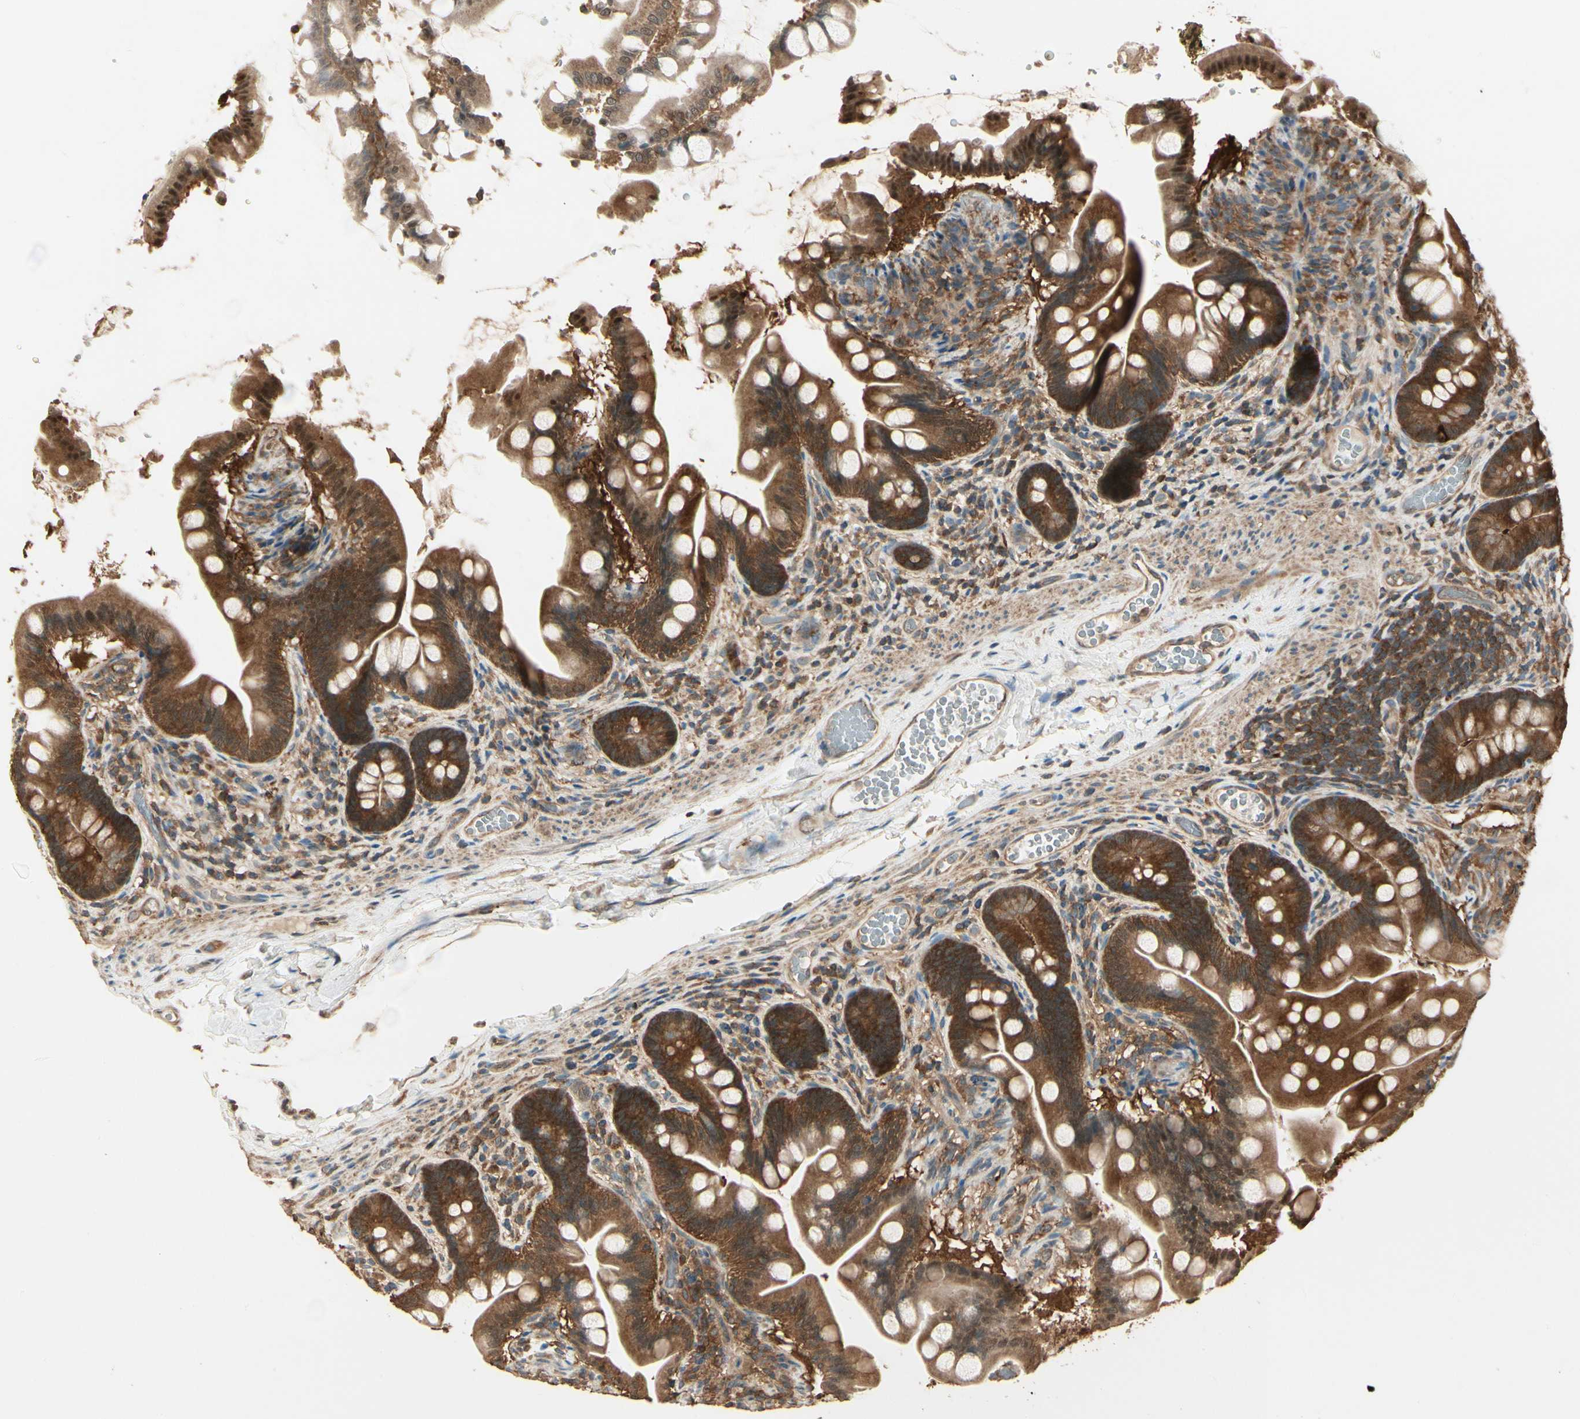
{"staining": {"intensity": "strong", "quantity": ">75%", "location": "cytoplasmic/membranous"}, "tissue": "small intestine", "cell_type": "Glandular cells", "image_type": "normal", "snomed": [{"axis": "morphology", "description": "Normal tissue, NOS"}, {"axis": "topography", "description": "Small intestine"}], "caption": "Protein analysis of unremarkable small intestine exhibits strong cytoplasmic/membranous staining in approximately >75% of glandular cells. (IHC, brightfield microscopy, high magnification).", "gene": "CCT7", "patient": {"sex": "female", "age": 56}}